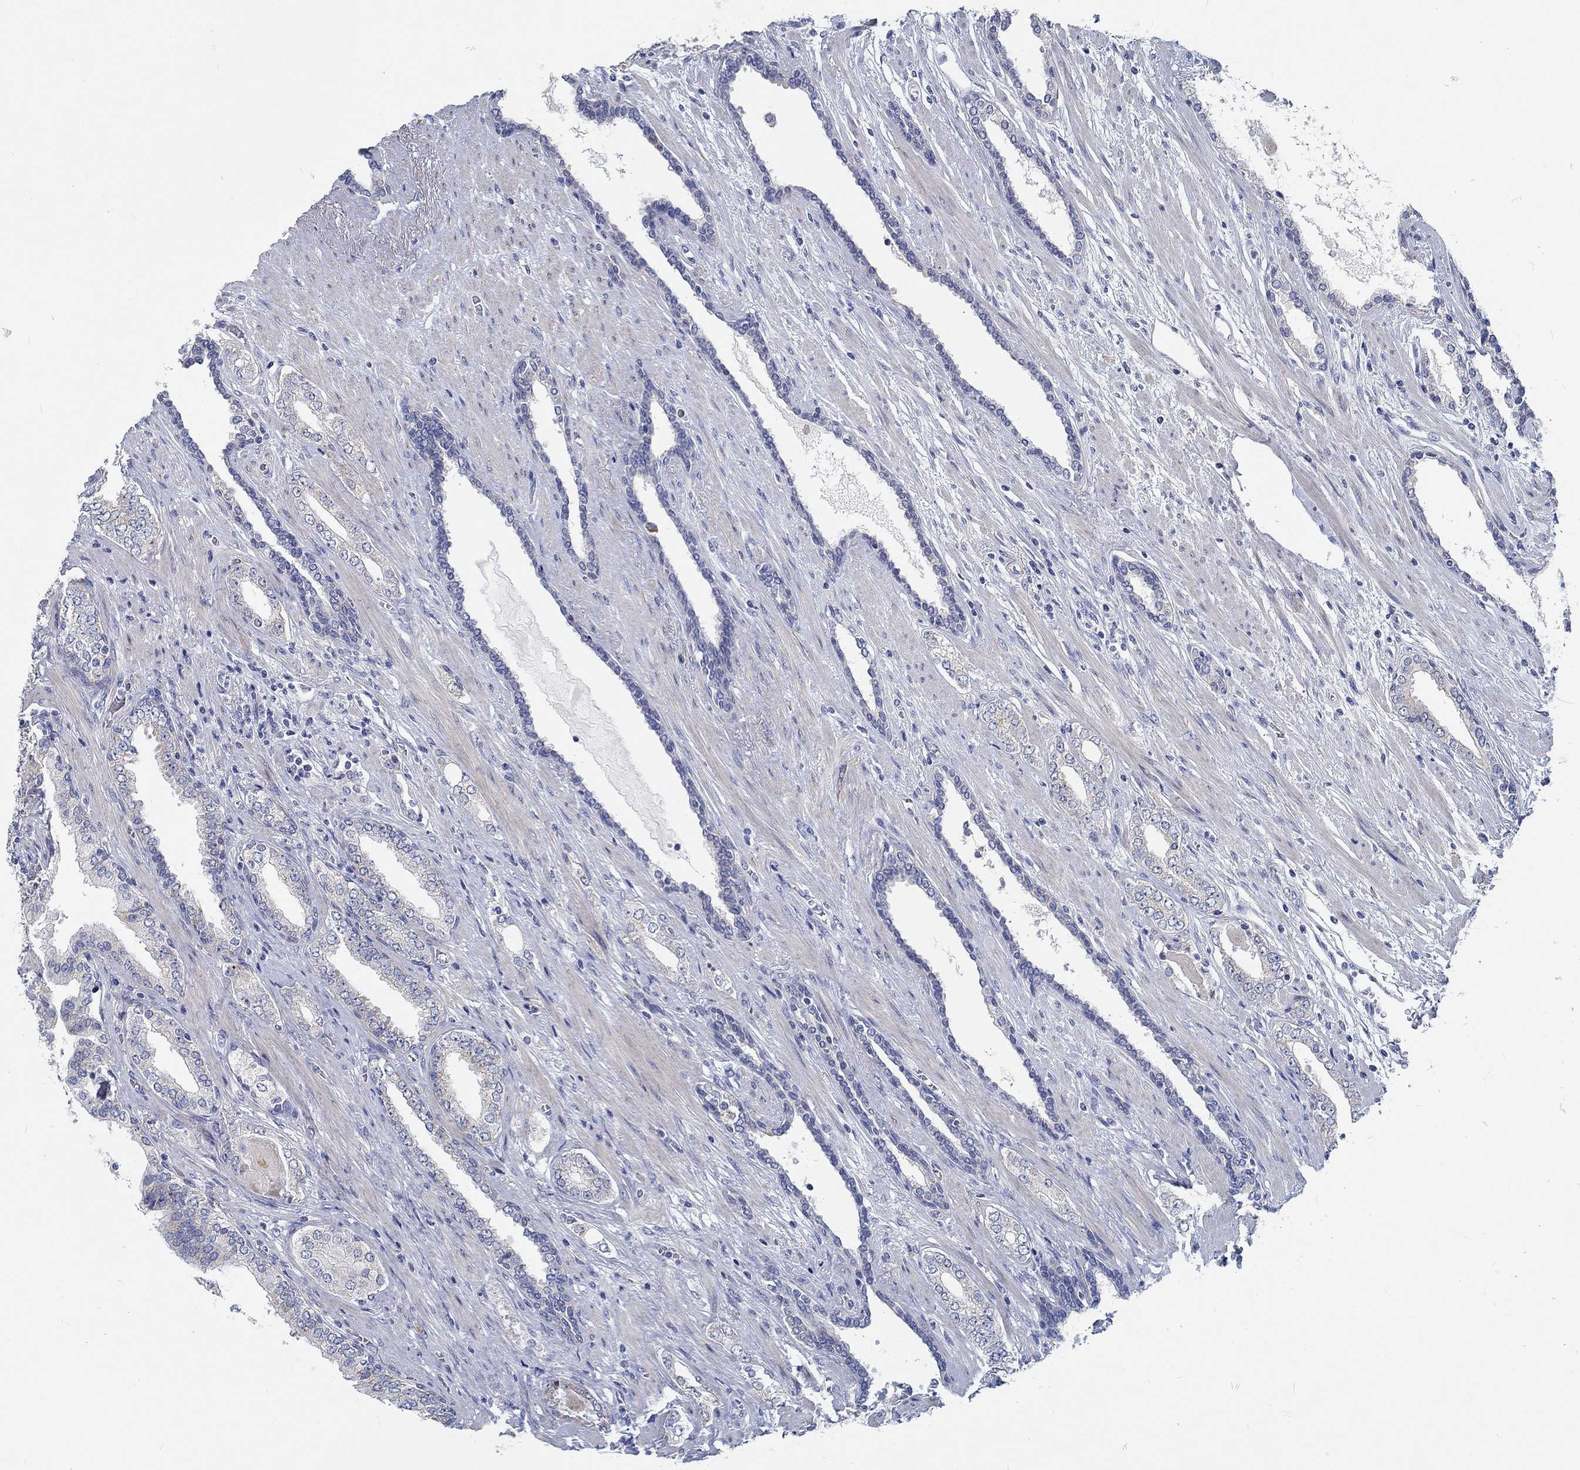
{"staining": {"intensity": "weak", "quantity": "25%-75%", "location": "cytoplasmic/membranous"}, "tissue": "prostate cancer", "cell_type": "Tumor cells", "image_type": "cancer", "snomed": [{"axis": "morphology", "description": "Adenocarcinoma, Low grade"}, {"axis": "topography", "description": "Prostate and seminal vesicle, NOS"}], "caption": "Prostate low-grade adenocarcinoma tissue reveals weak cytoplasmic/membranous staining in about 25%-75% of tumor cells", "gene": "MYBPC1", "patient": {"sex": "male", "age": 61}}